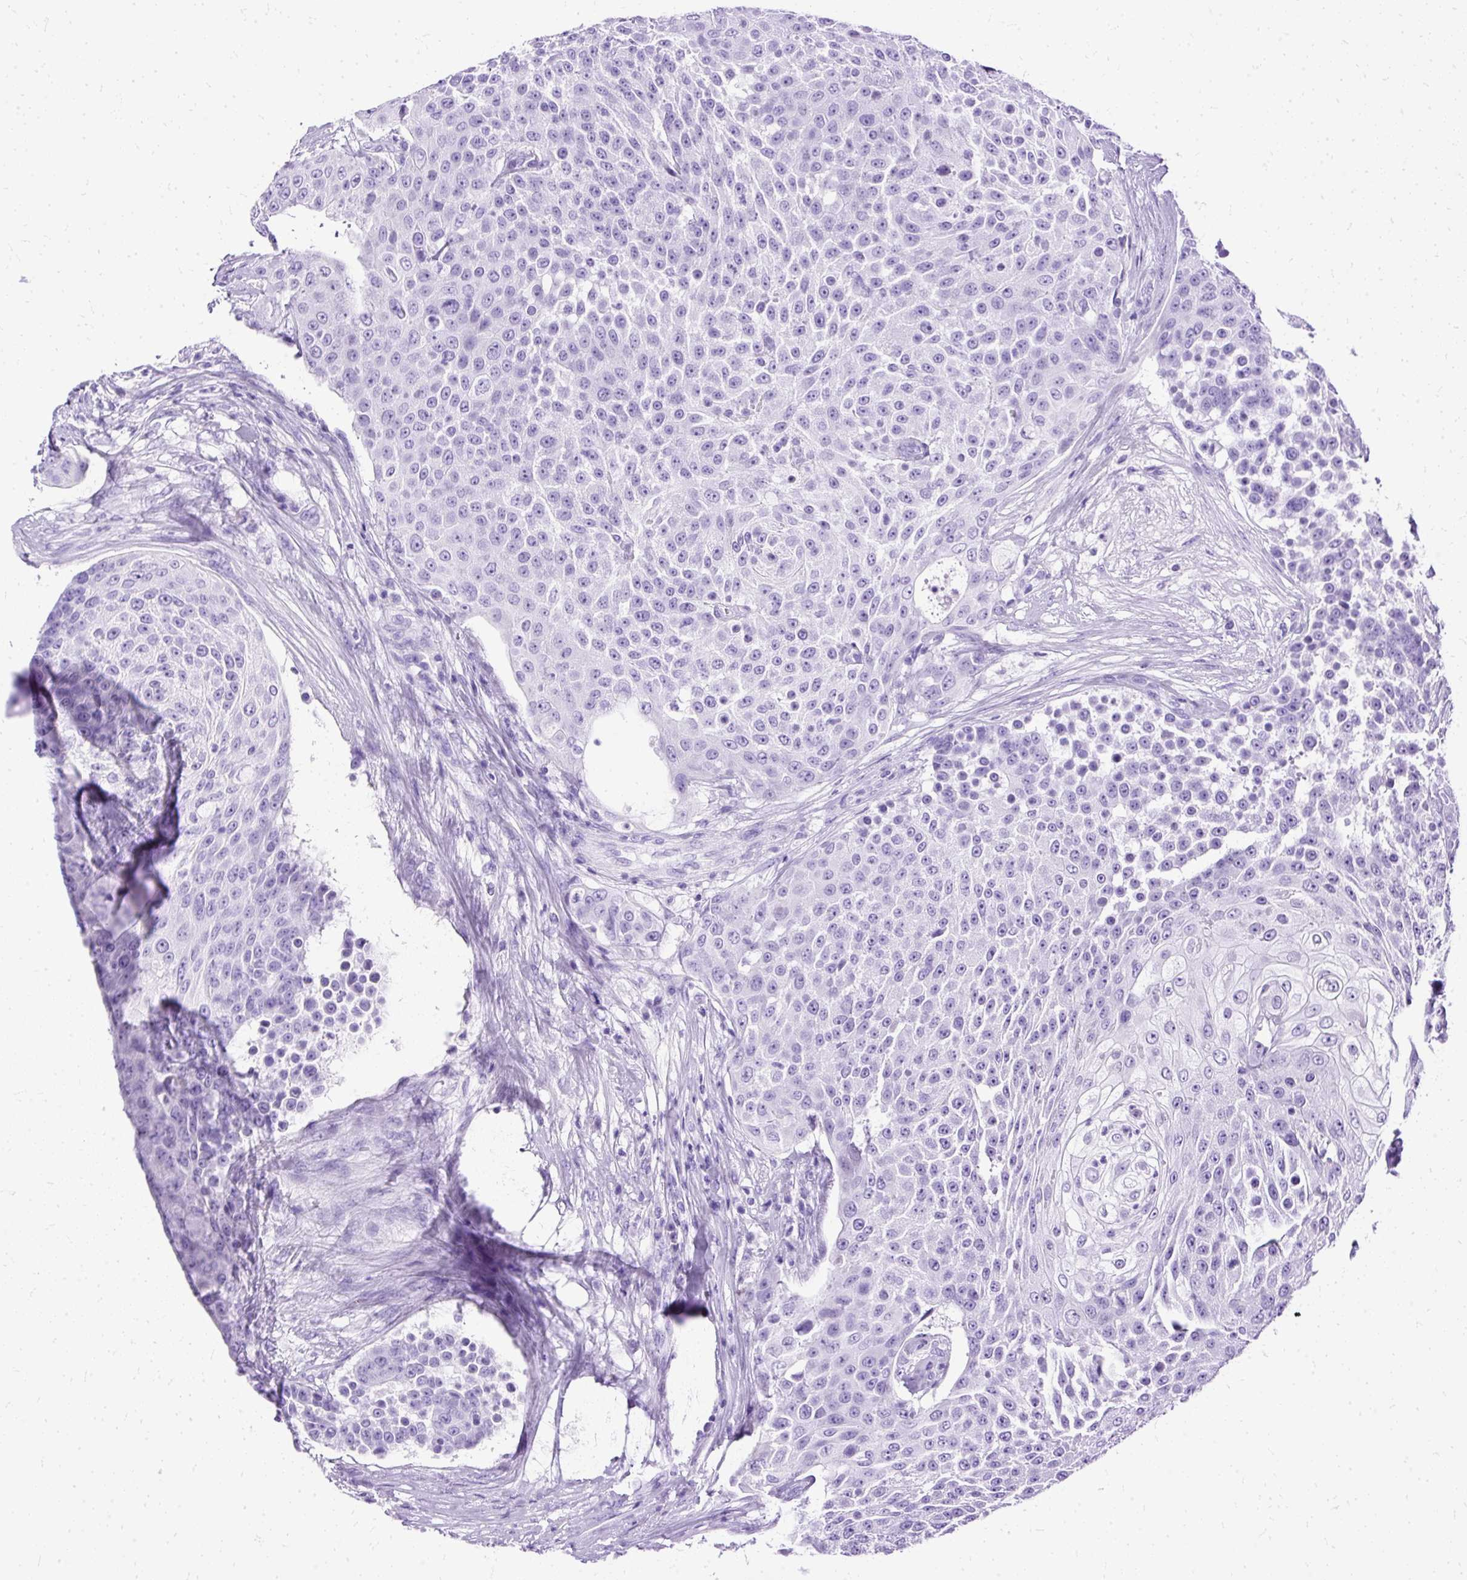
{"staining": {"intensity": "negative", "quantity": "none", "location": "none"}, "tissue": "urothelial cancer", "cell_type": "Tumor cells", "image_type": "cancer", "snomed": [{"axis": "morphology", "description": "Urothelial carcinoma, High grade"}, {"axis": "topography", "description": "Urinary bladder"}], "caption": "Immunohistochemistry (IHC) of human high-grade urothelial carcinoma exhibits no positivity in tumor cells. (DAB IHC, high magnification).", "gene": "SLC8A2", "patient": {"sex": "female", "age": 63}}